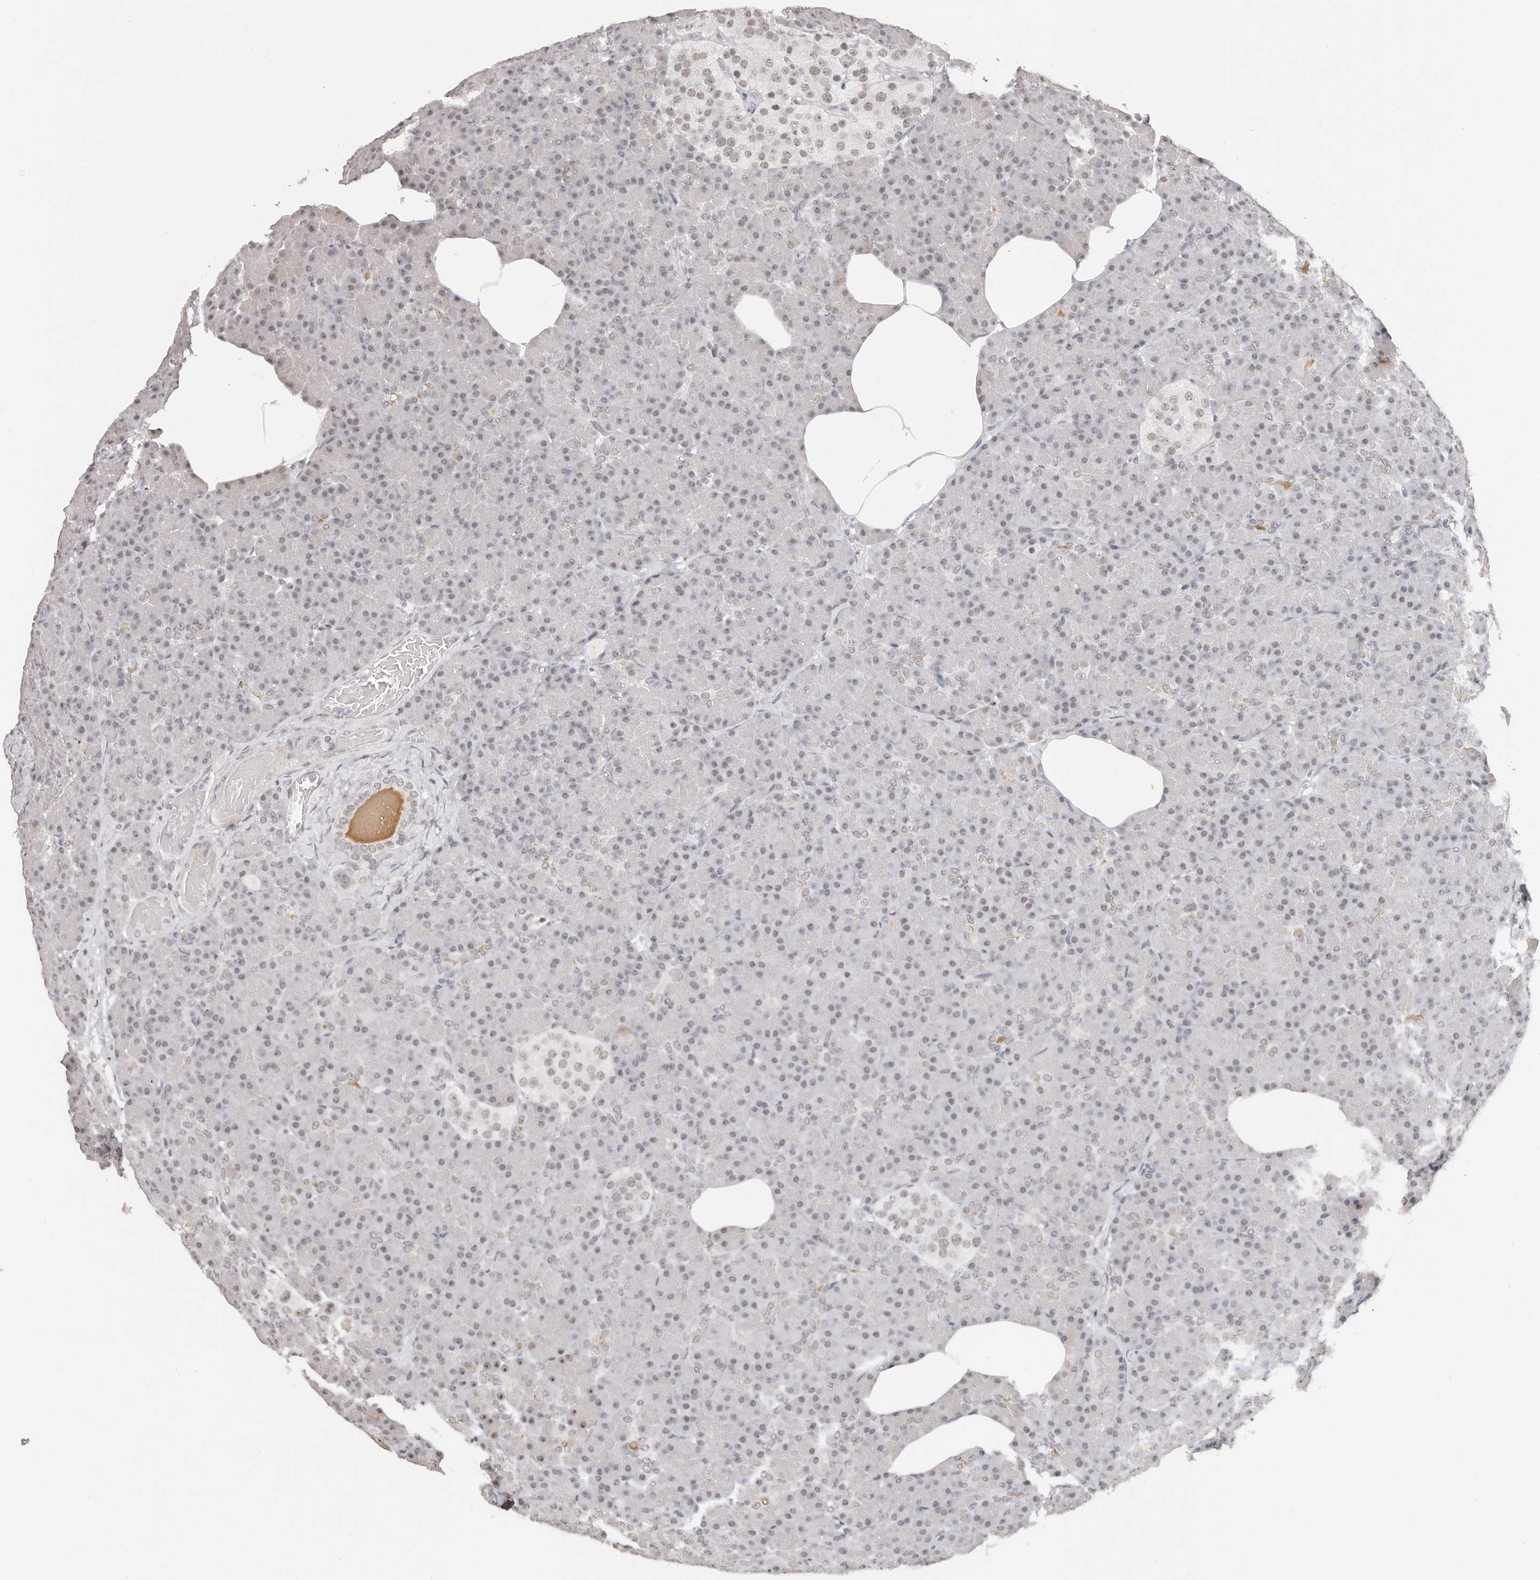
{"staining": {"intensity": "weak", "quantity": ">75%", "location": "nuclear"}, "tissue": "pancreas", "cell_type": "Exocrine glandular cells", "image_type": "normal", "snomed": [{"axis": "morphology", "description": "Normal tissue, NOS"}, {"axis": "topography", "description": "Pancreas"}], "caption": "High-power microscopy captured an immunohistochemistry (IHC) micrograph of benign pancreas, revealing weak nuclear expression in about >75% of exocrine glandular cells.", "gene": "LARP7", "patient": {"sex": "female", "age": 43}}